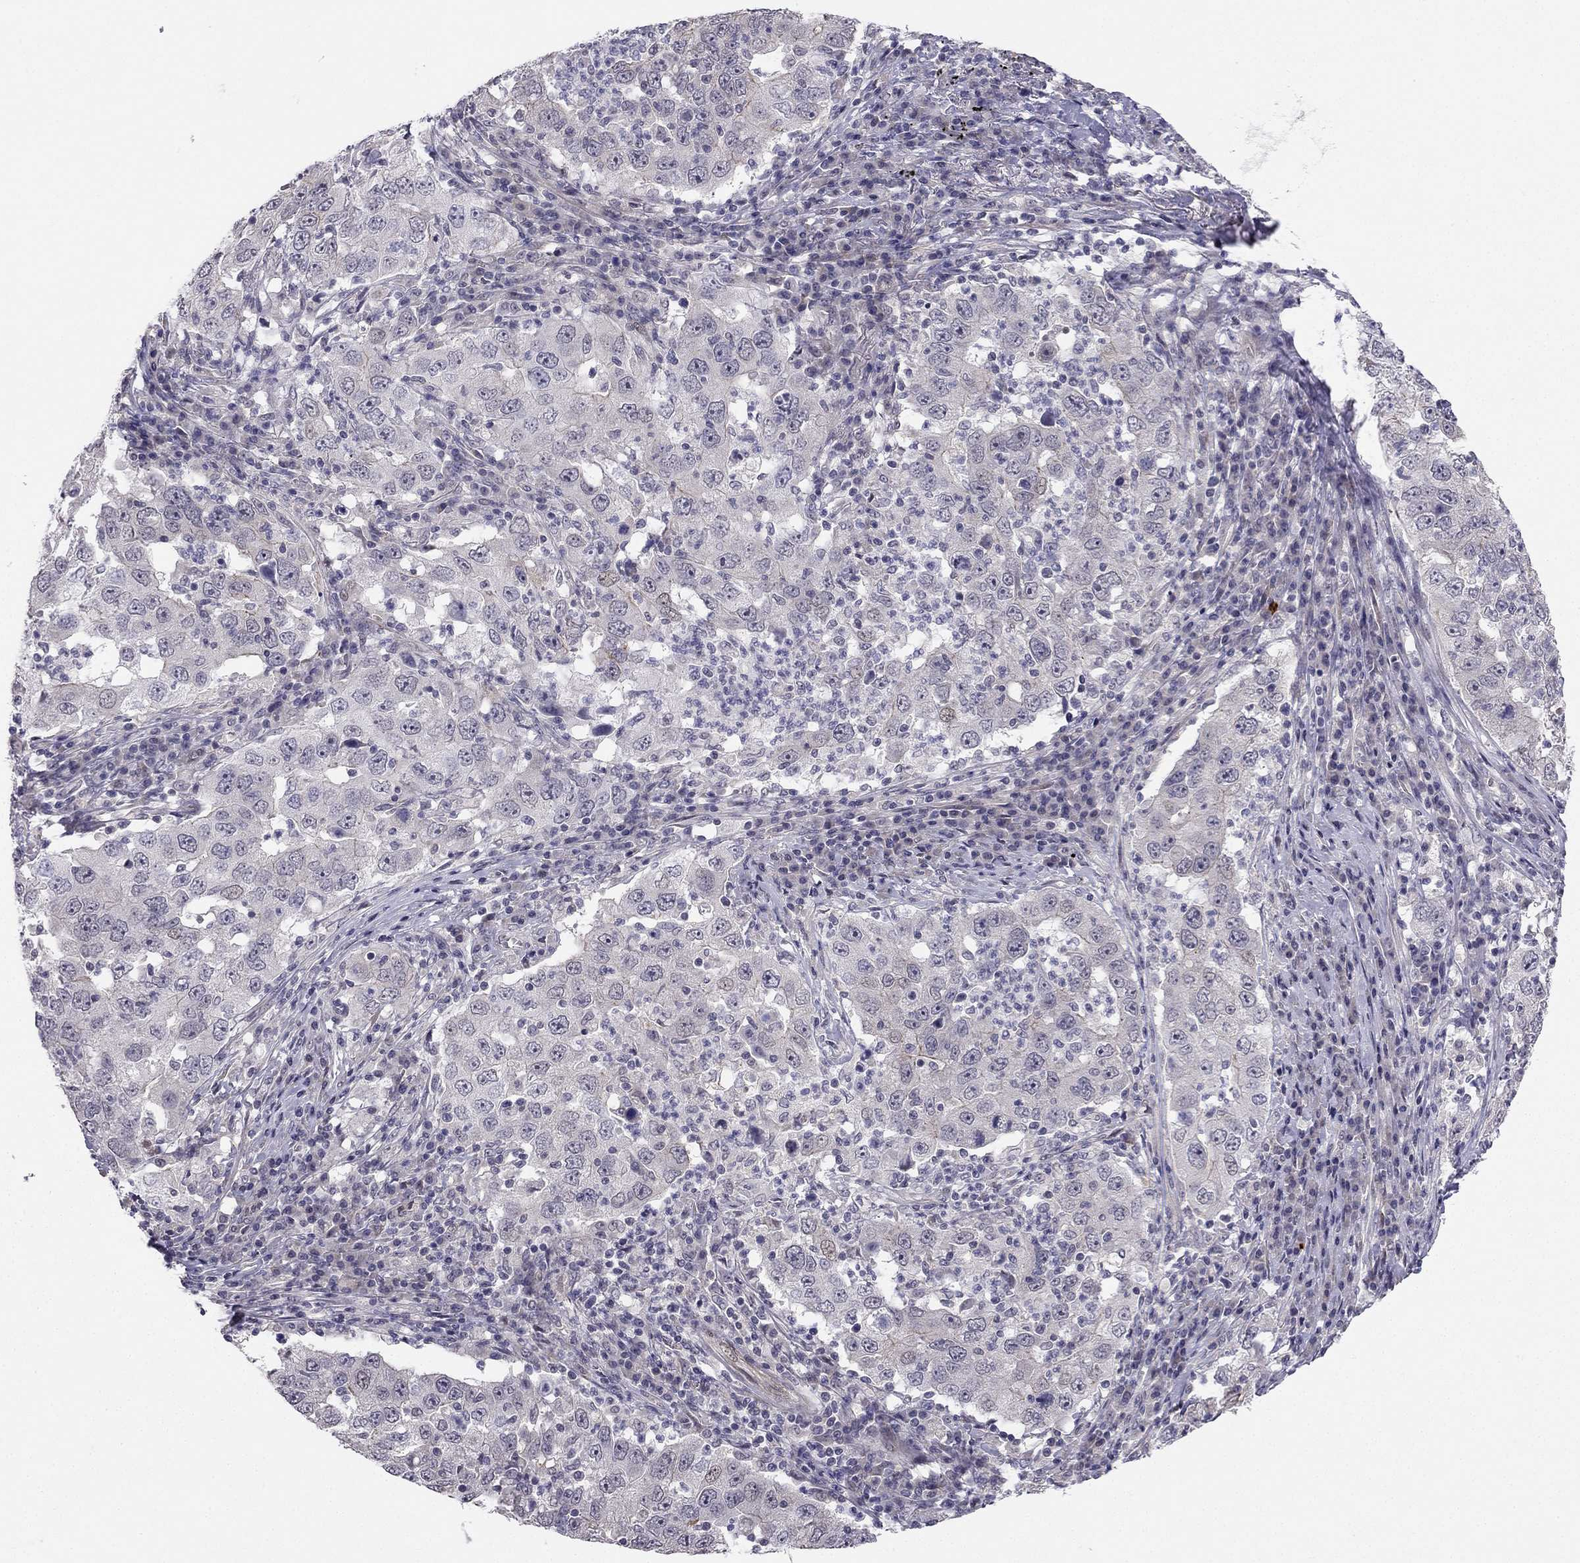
{"staining": {"intensity": "negative", "quantity": "none", "location": "none"}, "tissue": "lung cancer", "cell_type": "Tumor cells", "image_type": "cancer", "snomed": [{"axis": "morphology", "description": "Adenocarcinoma, NOS"}, {"axis": "topography", "description": "Lung"}], "caption": "The immunohistochemistry histopathology image has no significant positivity in tumor cells of lung adenocarcinoma tissue.", "gene": "CHST8", "patient": {"sex": "male", "age": 73}}